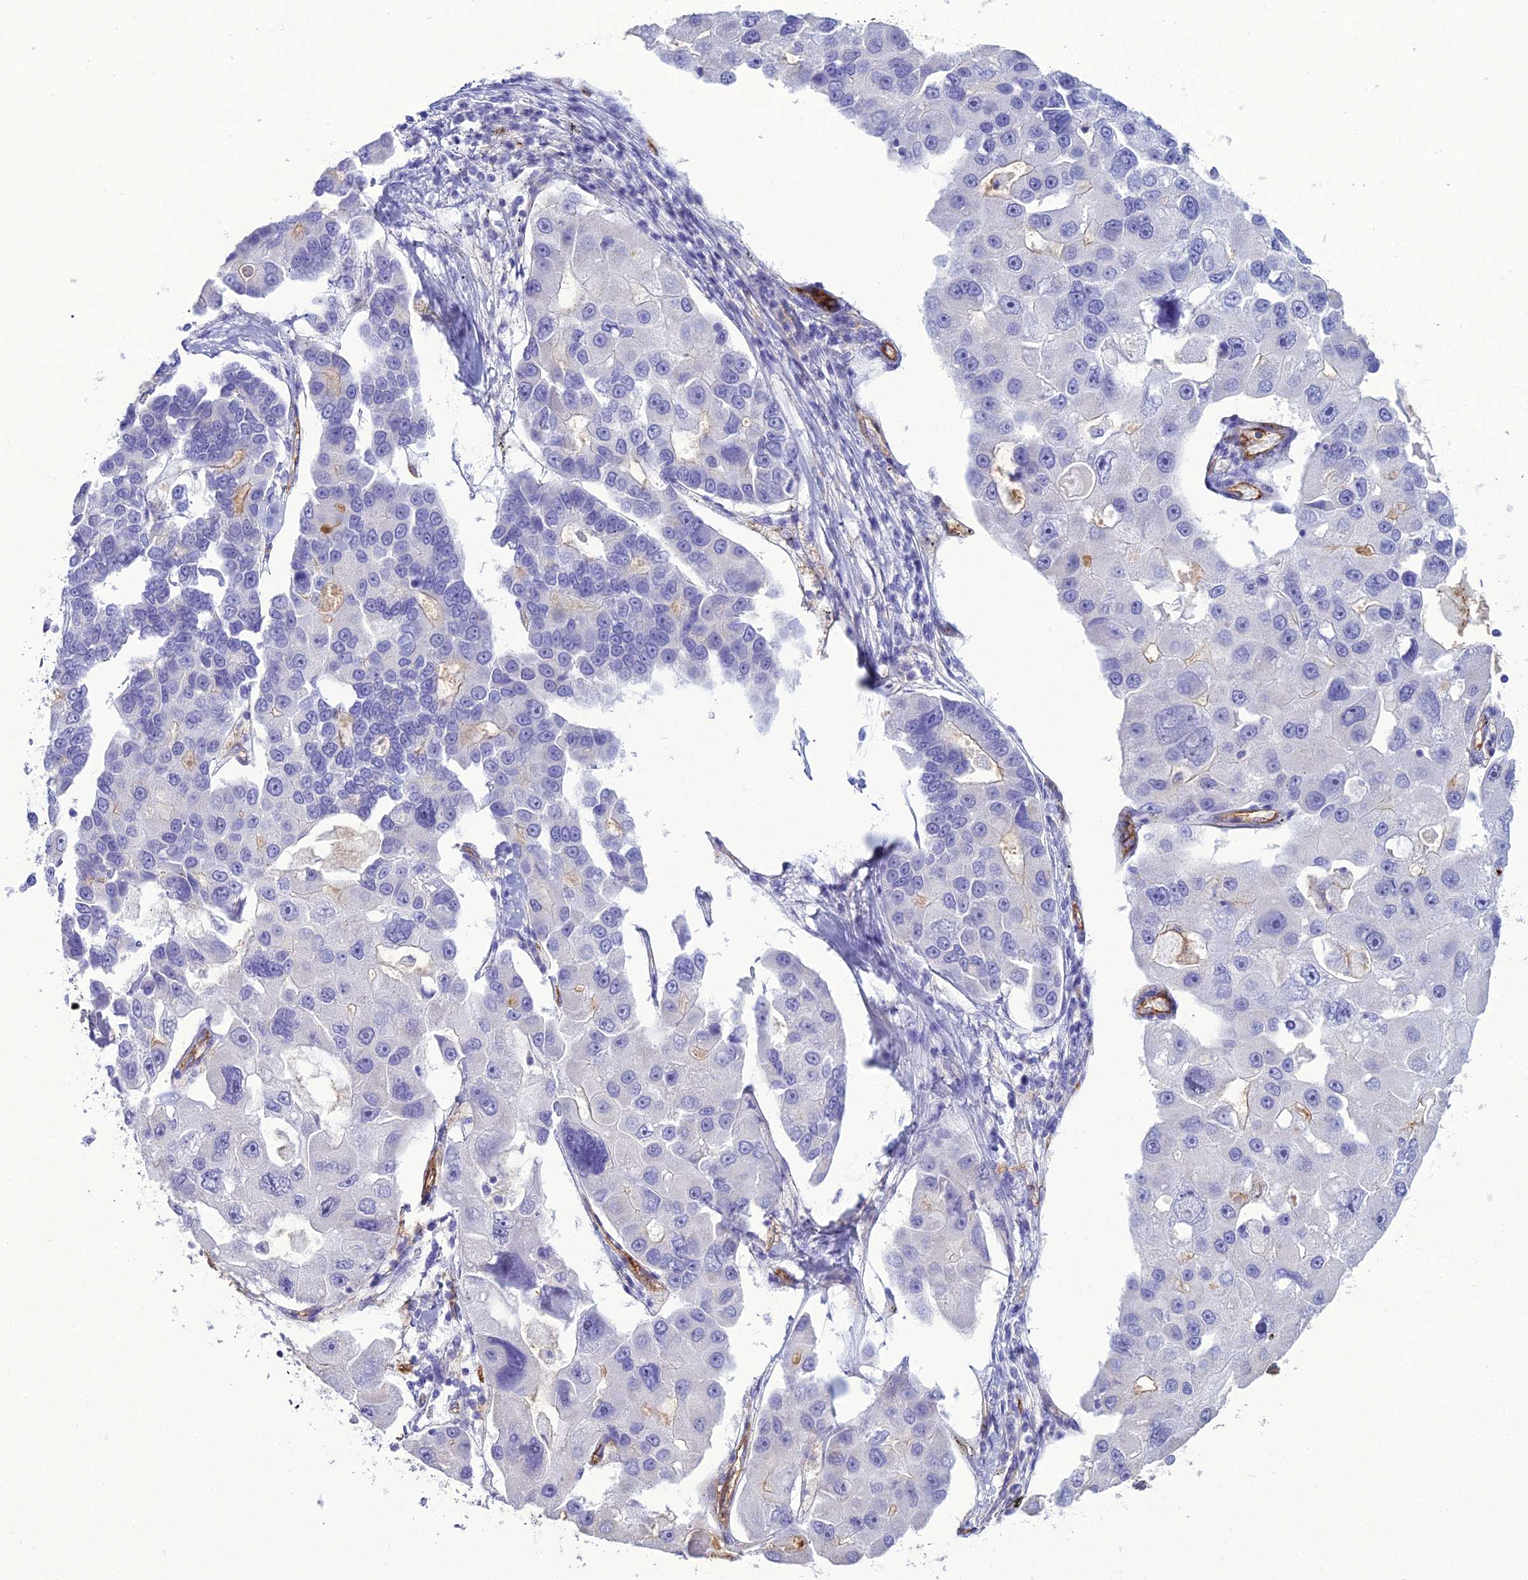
{"staining": {"intensity": "negative", "quantity": "none", "location": "none"}, "tissue": "lung cancer", "cell_type": "Tumor cells", "image_type": "cancer", "snomed": [{"axis": "morphology", "description": "Adenocarcinoma, NOS"}, {"axis": "topography", "description": "Lung"}], "caption": "Immunohistochemistry (IHC) photomicrograph of neoplastic tissue: human lung cancer stained with DAB (3,3'-diaminobenzidine) demonstrates no significant protein expression in tumor cells.", "gene": "ACE", "patient": {"sex": "female", "age": 54}}